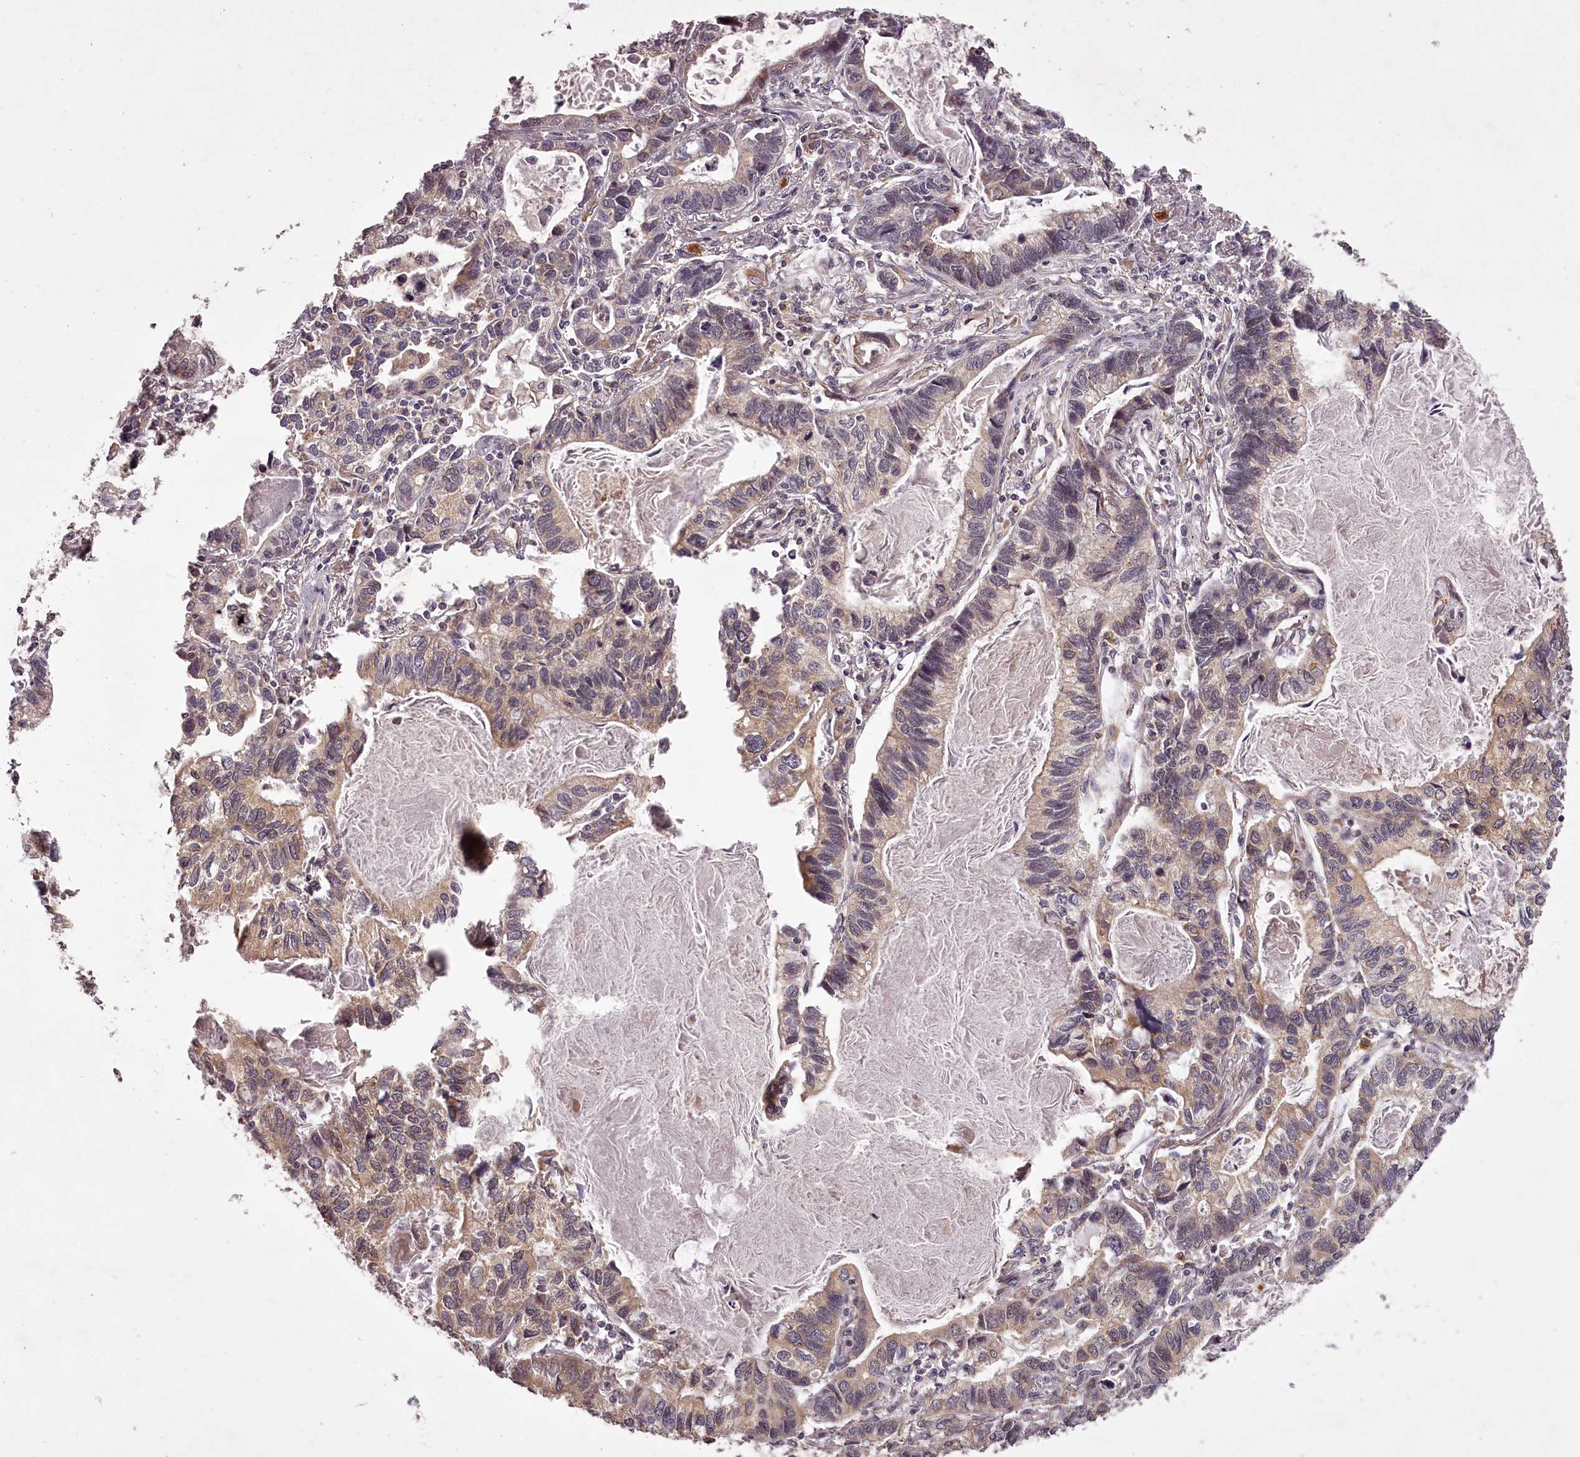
{"staining": {"intensity": "weak", "quantity": "25%-75%", "location": "cytoplasmic/membranous"}, "tissue": "lung cancer", "cell_type": "Tumor cells", "image_type": "cancer", "snomed": [{"axis": "morphology", "description": "Adenocarcinoma, NOS"}, {"axis": "topography", "description": "Lung"}], "caption": "Tumor cells show weak cytoplasmic/membranous positivity in approximately 25%-75% of cells in lung cancer. The staining is performed using DAB (3,3'-diaminobenzidine) brown chromogen to label protein expression. The nuclei are counter-stained blue using hematoxylin.", "gene": "CCDC92", "patient": {"sex": "male", "age": 67}}